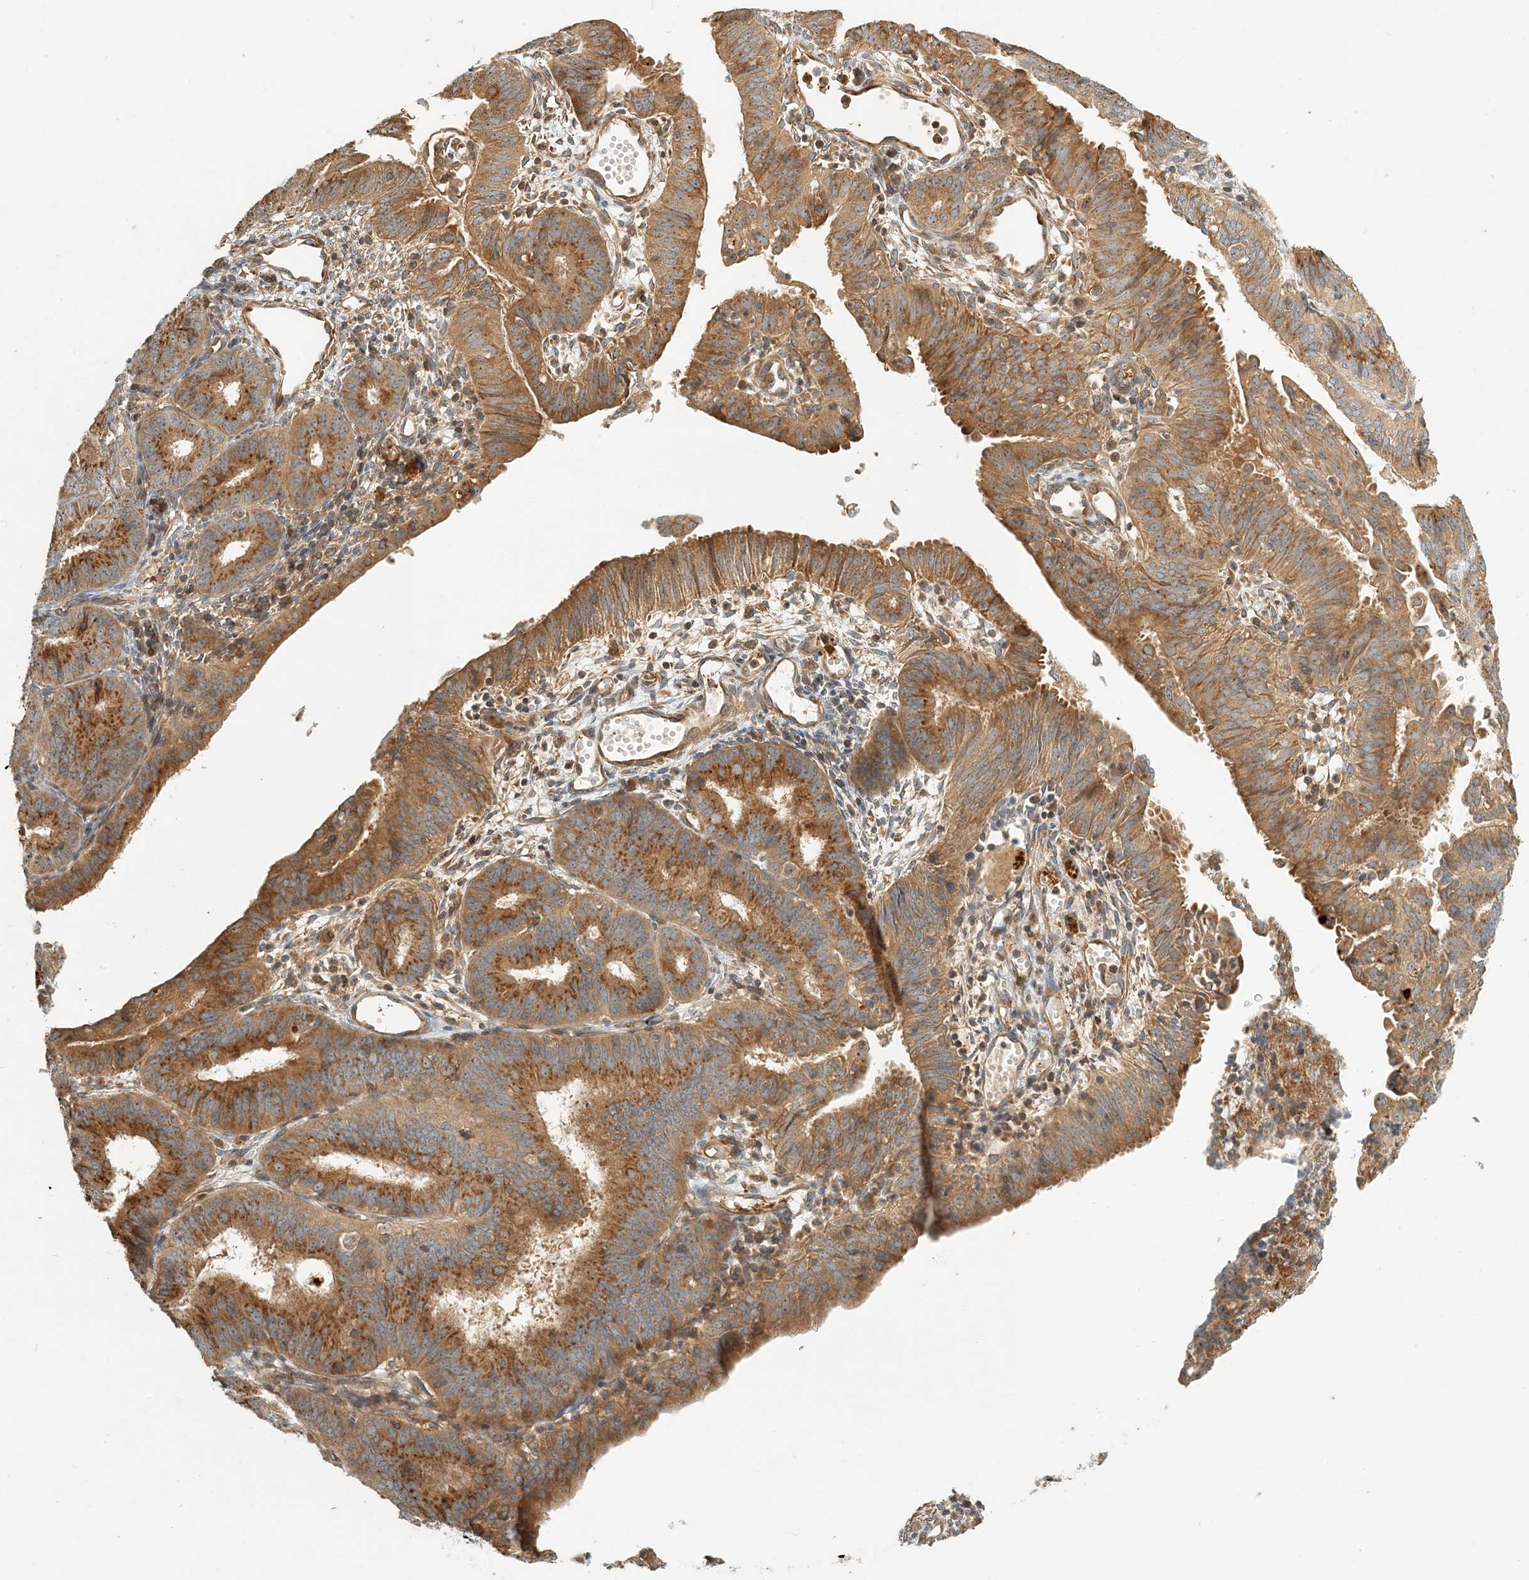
{"staining": {"intensity": "strong", "quantity": ">75%", "location": "cytoplasmic/membranous"}, "tissue": "endometrial cancer", "cell_type": "Tumor cells", "image_type": "cancer", "snomed": [{"axis": "morphology", "description": "Adenocarcinoma, NOS"}, {"axis": "topography", "description": "Endometrium"}], "caption": "This is an image of IHC staining of endometrial cancer (adenocarcinoma), which shows strong expression in the cytoplasmic/membranous of tumor cells.", "gene": "COLEC11", "patient": {"sex": "female", "age": 51}}